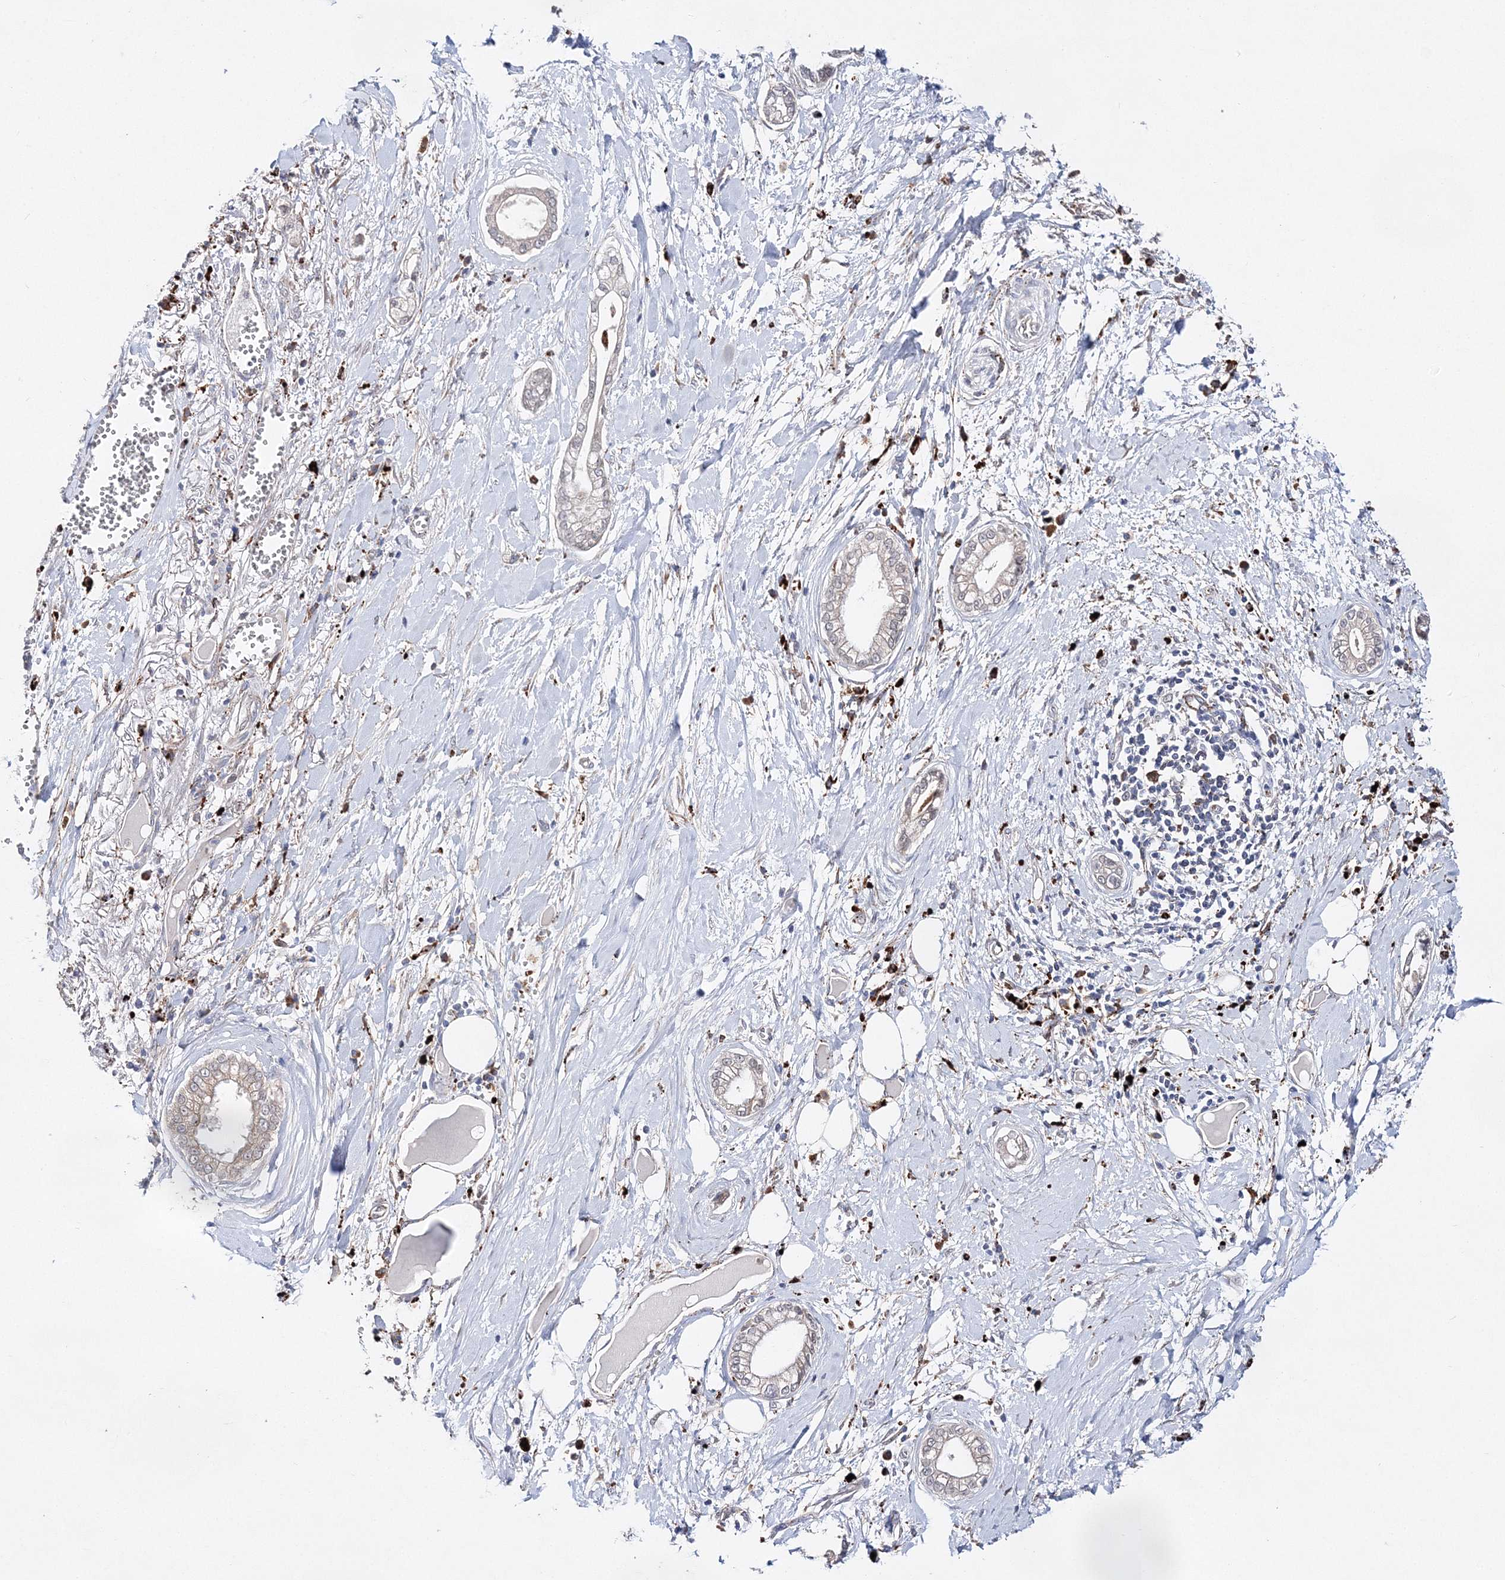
{"staining": {"intensity": "weak", "quantity": "<25%", "location": "cytoplasmic/membranous"}, "tissue": "pancreatic cancer", "cell_type": "Tumor cells", "image_type": "cancer", "snomed": [{"axis": "morphology", "description": "Adenocarcinoma, NOS"}, {"axis": "topography", "description": "Pancreas"}], "caption": "This is an immunohistochemistry histopathology image of pancreatic cancer. There is no positivity in tumor cells.", "gene": "C3orf38", "patient": {"sex": "male", "age": 68}}